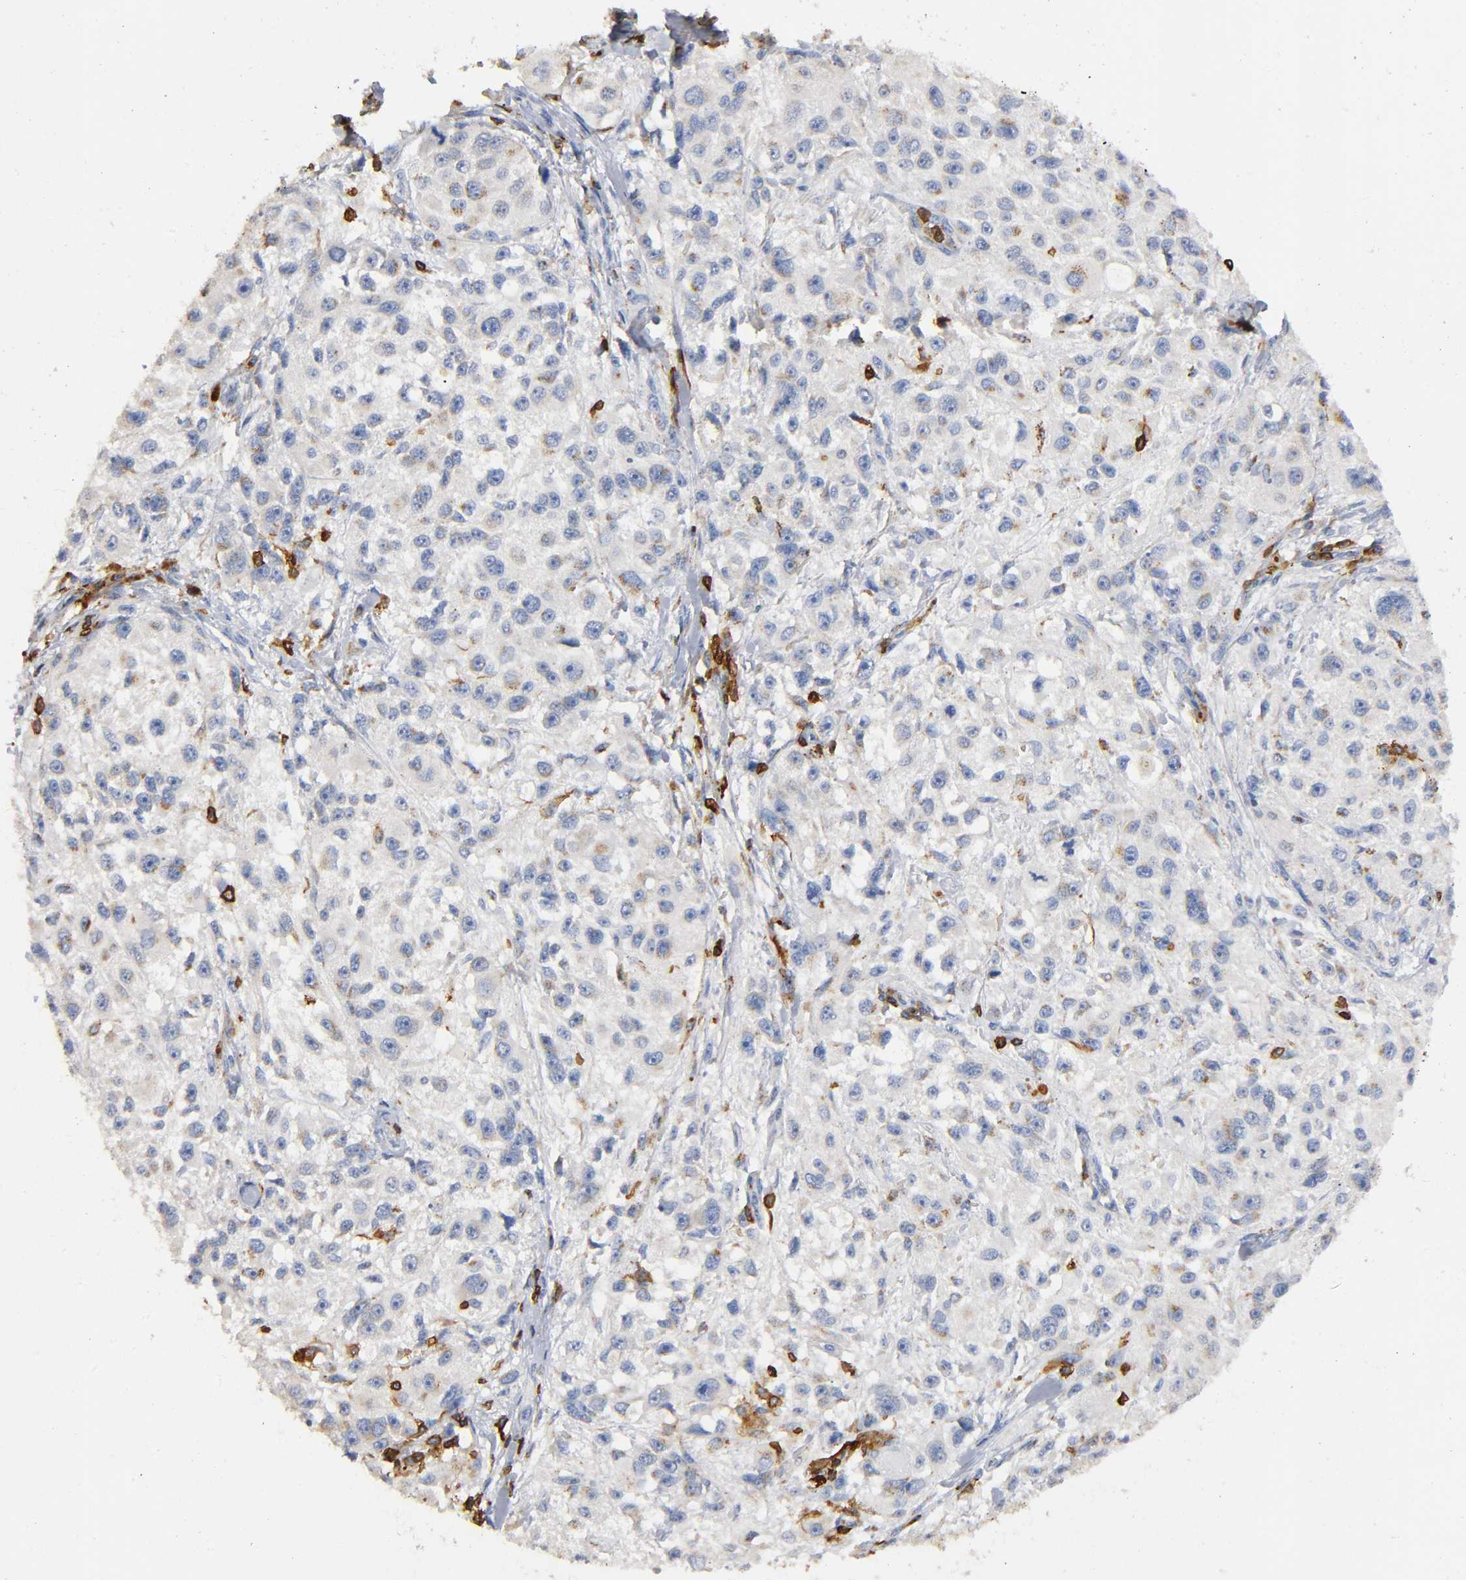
{"staining": {"intensity": "moderate", "quantity": "25%-75%", "location": "cytoplasmic/membranous"}, "tissue": "melanoma", "cell_type": "Tumor cells", "image_type": "cancer", "snomed": [{"axis": "morphology", "description": "Necrosis, NOS"}, {"axis": "morphology", "description": "Malignant melanoma, NOS"}, {"axis": "topography", "description": "Skin"}], "caption": "Tumor cells show medium levels of moderate cytoplasmic/membranous positivity in approximately 25%-75% of cells in melanoma.", "gene": "CAPN10", "patient": {"sex": "female", "age": 87}}